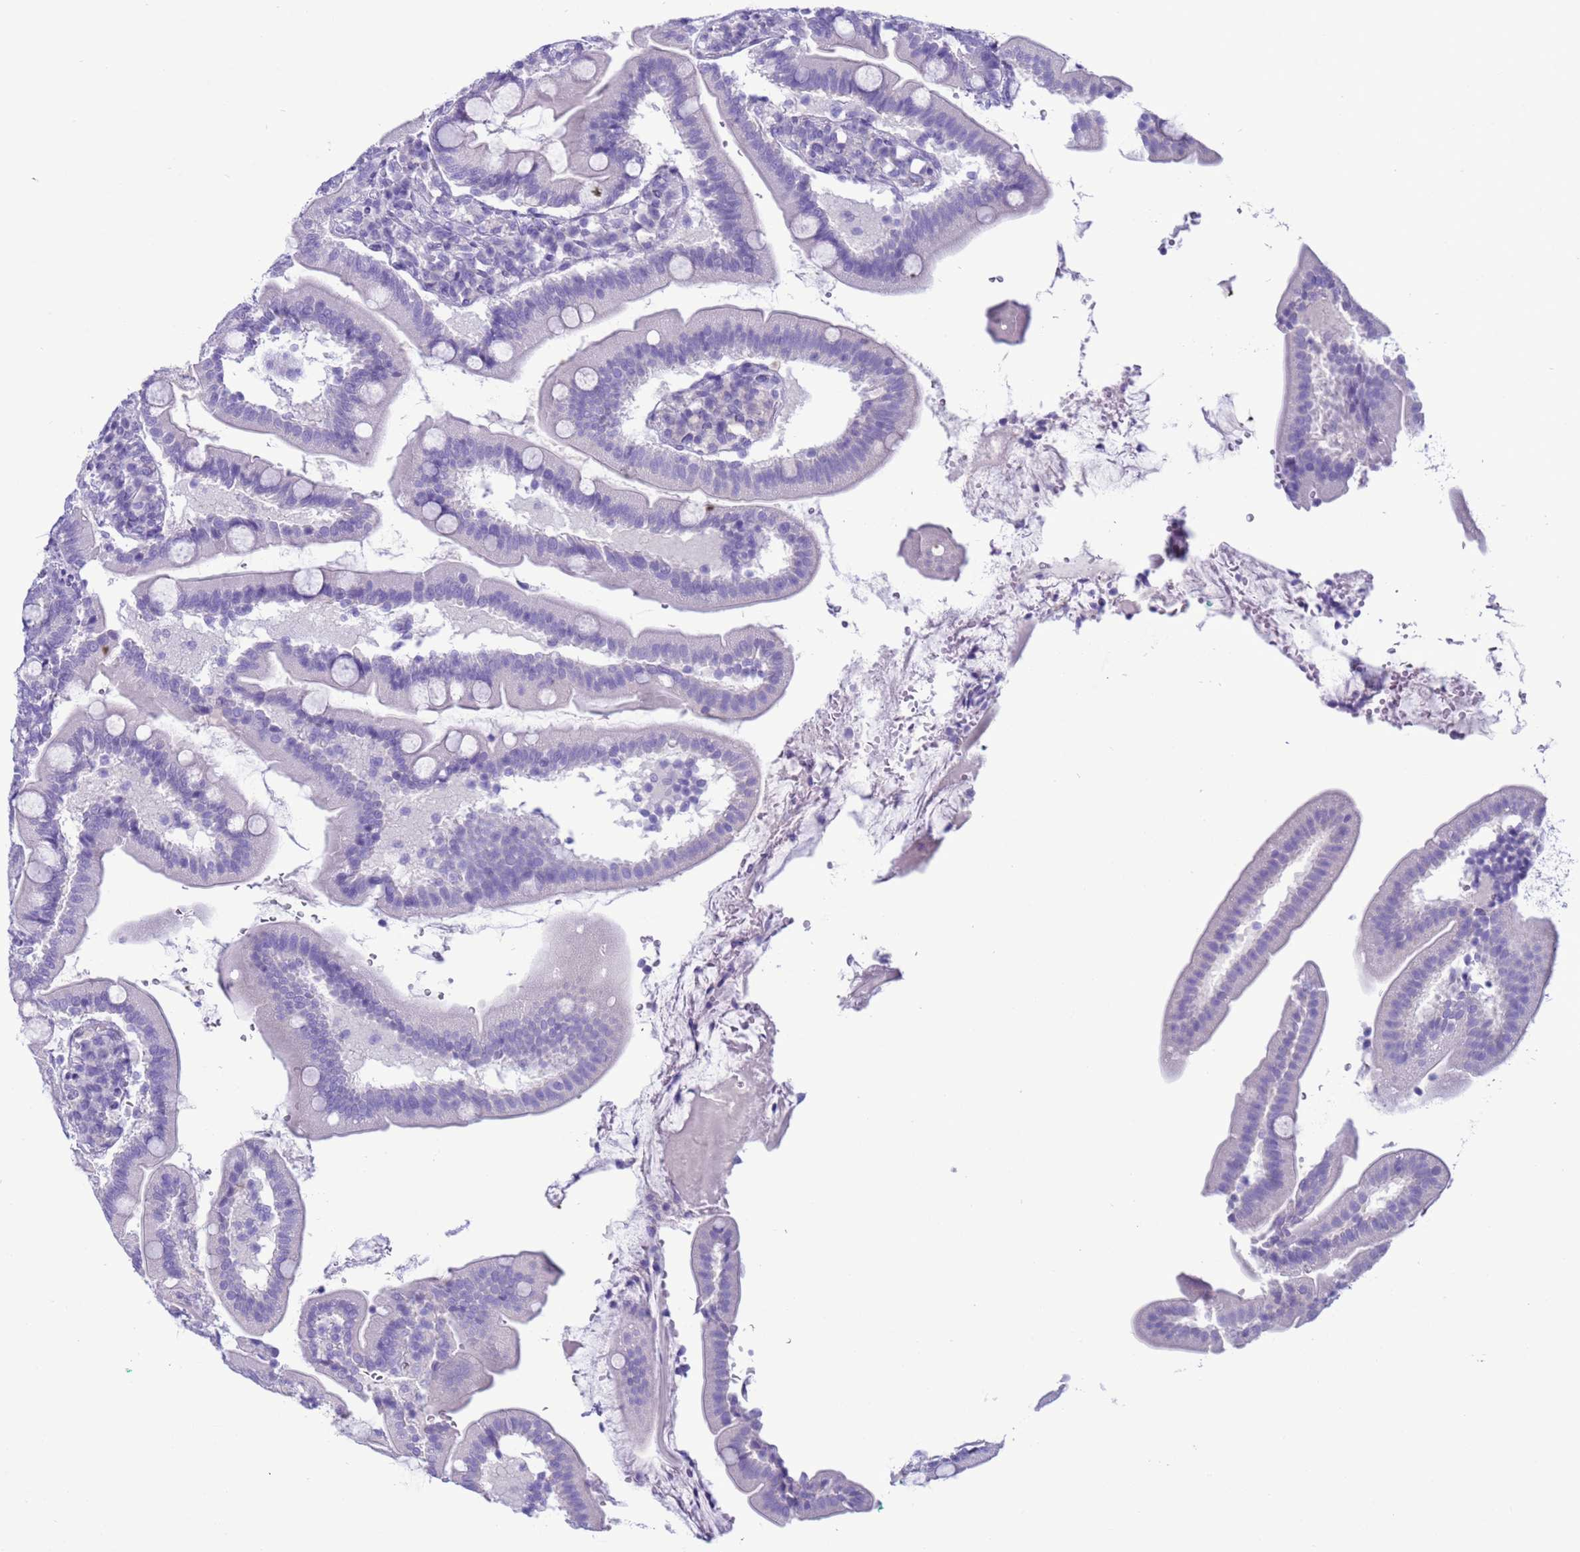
{"staining": {"intensity": "negative", "quantity": "none", "location": "none"}, "tissue": "duodenum", "cell_type": "Glandular cells", "image_type": "normal", "snomed": [{"axis": "morphology", "description": "Normal tissue, NOS"}, {"axis": "topography", "description": "Duodenum"}], "caption": "High magnification brightfield microscopy of benign duodenum stained with DAB (brown) and counterstained with hematoxylin (blue): glandular cells show no significant expression. Nuclei are stained in blue.", "gene": "CST1", "patient": {"sex": "female", "age": 67}}